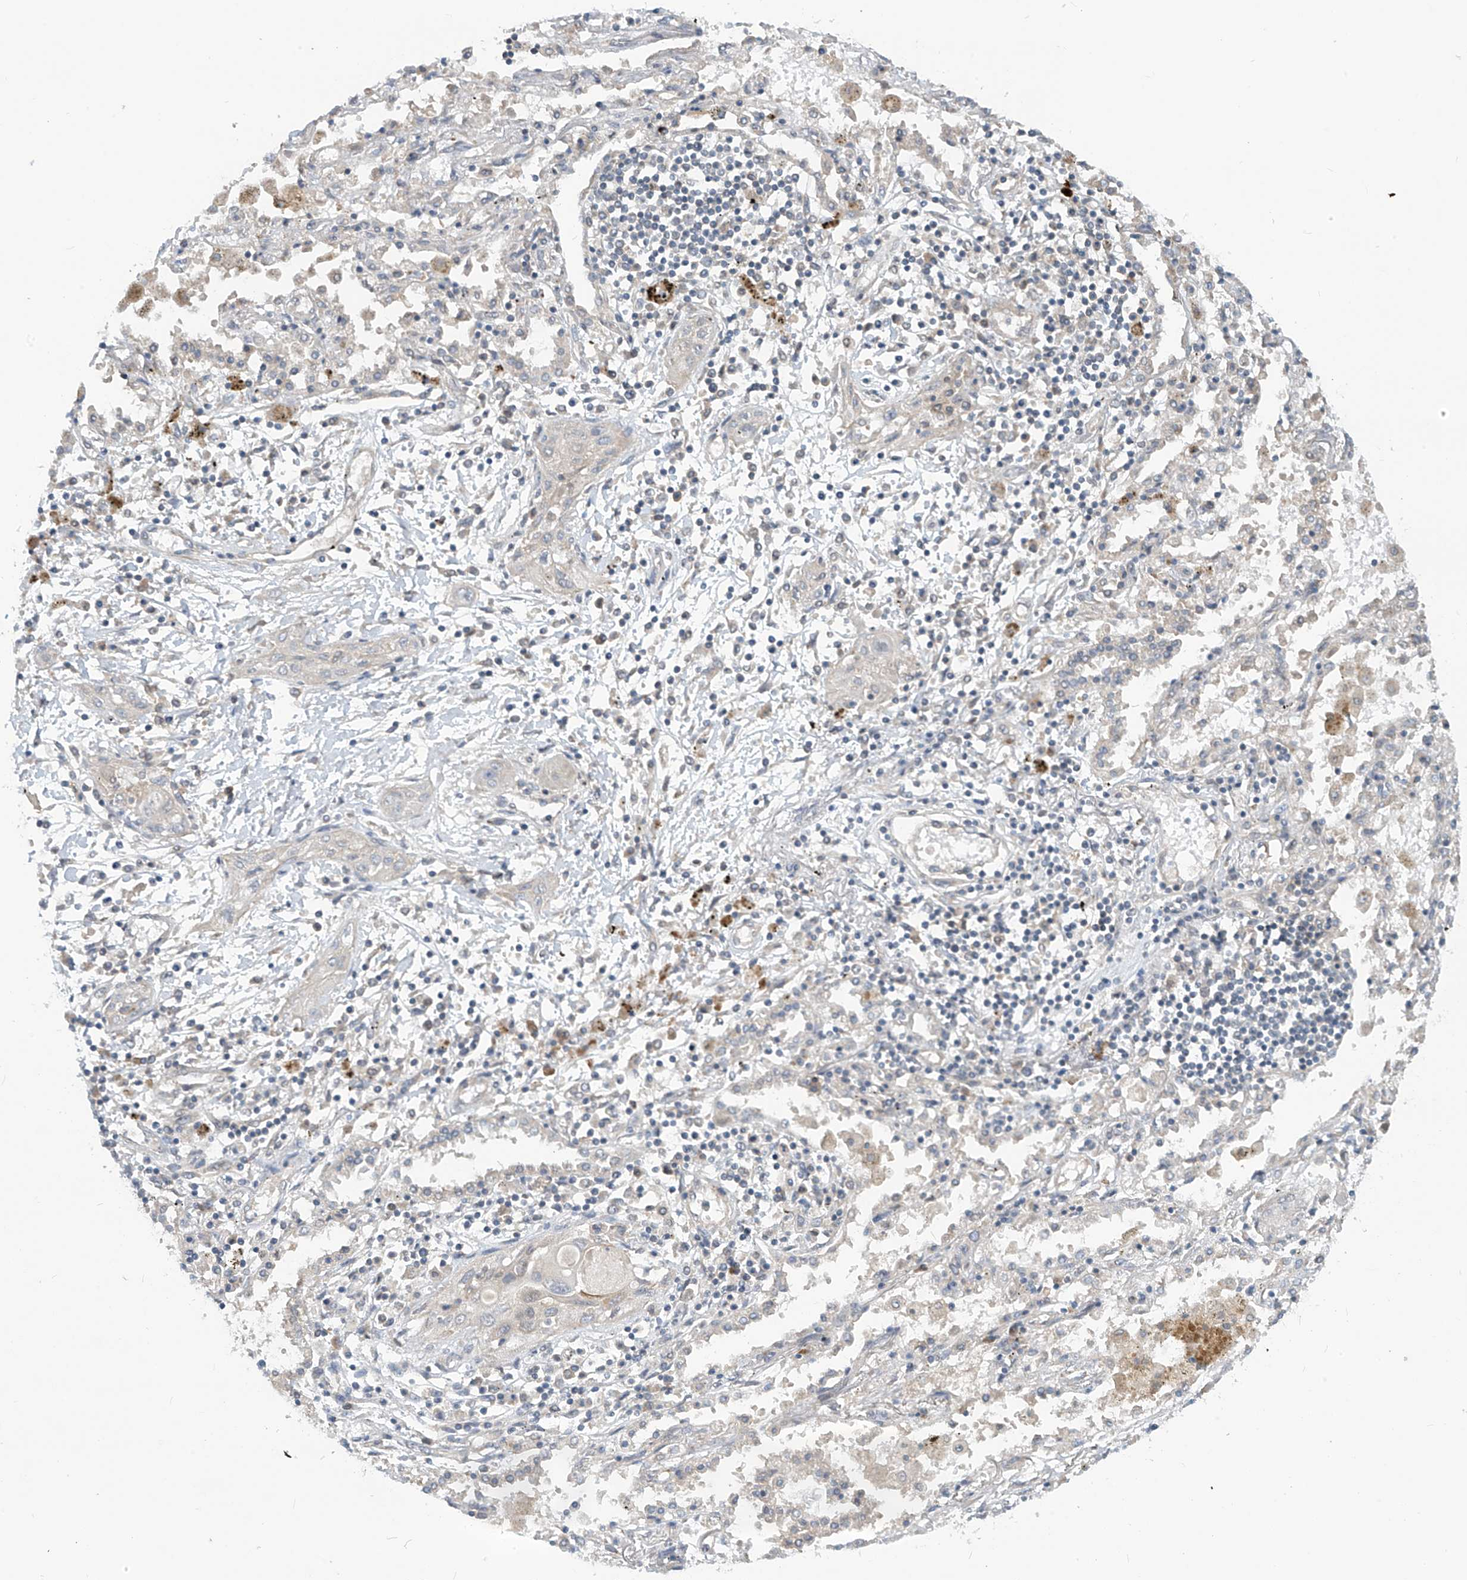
{"staining": {"intensity": "negative", "quantity": "none", "location": "none"}, "tissue": "lung cancer", "cell_type": "Tumor cells", "image_type": "cancer", "snomed": [{"axis": "morphology", "description": "Squamous cell carcinoma, NOS"}, {"axis": "topography", "description": "Lung"}], "caption": "The IHC photomicrograph has no significant staining in tumor cells of lung squamous cell carcinoma tissue.", "gene": "SCGB1D2", "patient": {"sex": "female", "age": 47}}